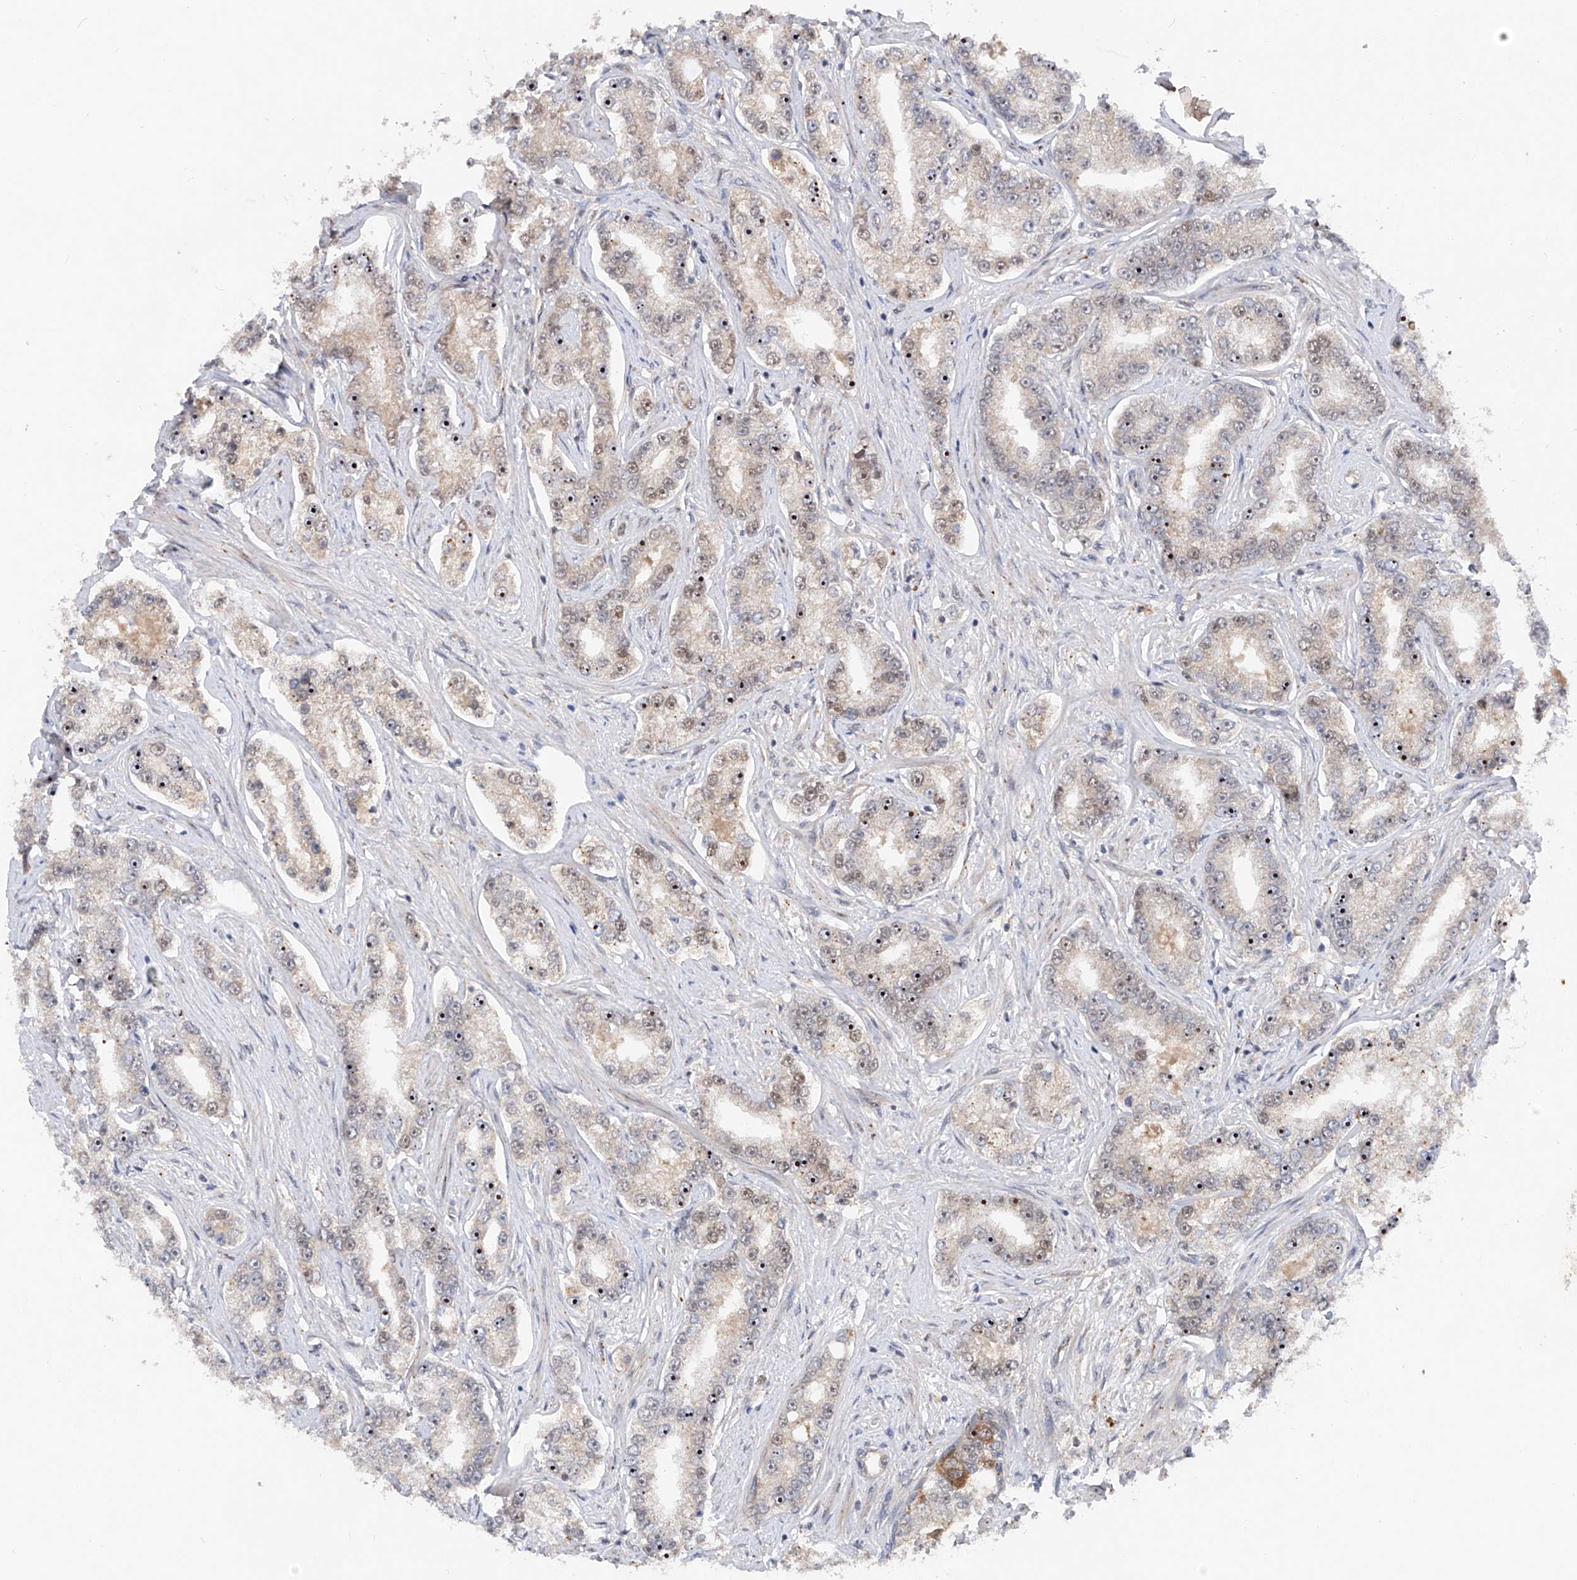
{"staining": {"intensity": "moderate", "quantity": "25%-75%", "location": "nuclear"}, "tissue": "prostate cancer", "cell_type": "Tumor cells", "image_type": "cancer", "snomed": [{"axis": "morphology", "description": "Normal tissue, NOS"}, {"axis": "morphology", "description": "Adenocarcinoma, High grade"}, {"axis": "topography", "description": "Prostate"}], "caption": "Prostate adenocarcinoma (high-grade) stained for a protein shows moderate nuclear positivity in tumor cells. The staining was performed using DAB (3,3'-diaminobenzidine) to visualize the protein expression in brown, while the nuclei were stained in blue with hematoxylin (Magnification: 20x).", "gene": "FAM135A", "patient": {"sex": "male", "age": 83}}